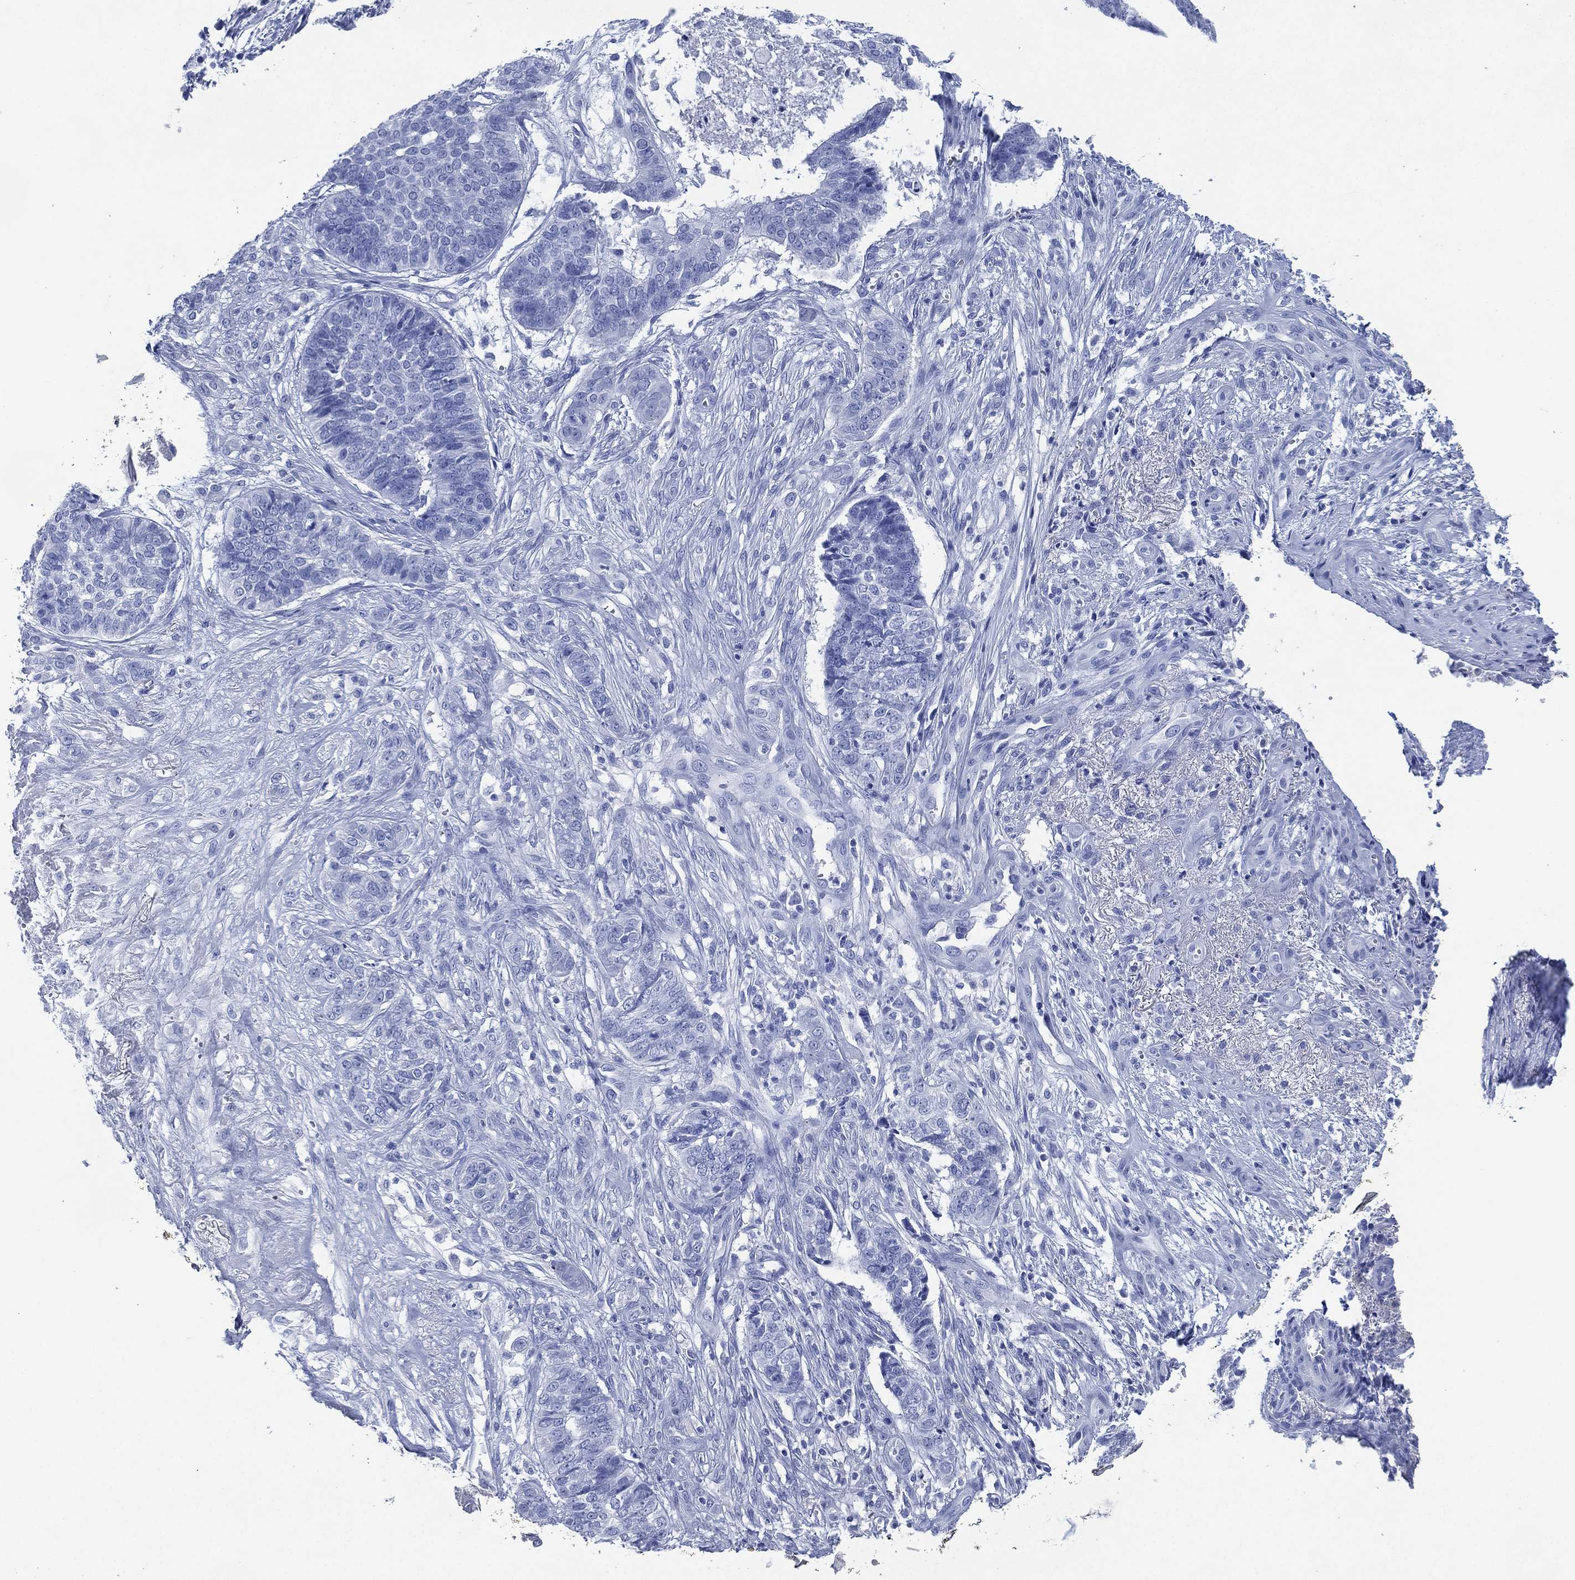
{"staining": {"intensity": "negative", "quantity": "none", "location": "none"}, "tissue": "skin cancer", "cell_type": "Tumor cells", "image_type": "cancer", "snomed": [{"axis": "morphology", "description": "Basal cell carcinoma"}, {"axis": "topography", "description": "Skin"}], "caption": "Tumor cells are negative for brown protein staining in skin basal cell carcinoma. The staining was performed using DAB to visualize the protein expression in brown, while the nuclei were stained in blue with hematoxylin (Magnification: 20x).", "gene": "SIGLECL1", "patient": {"sex": "male", "age": 86}}